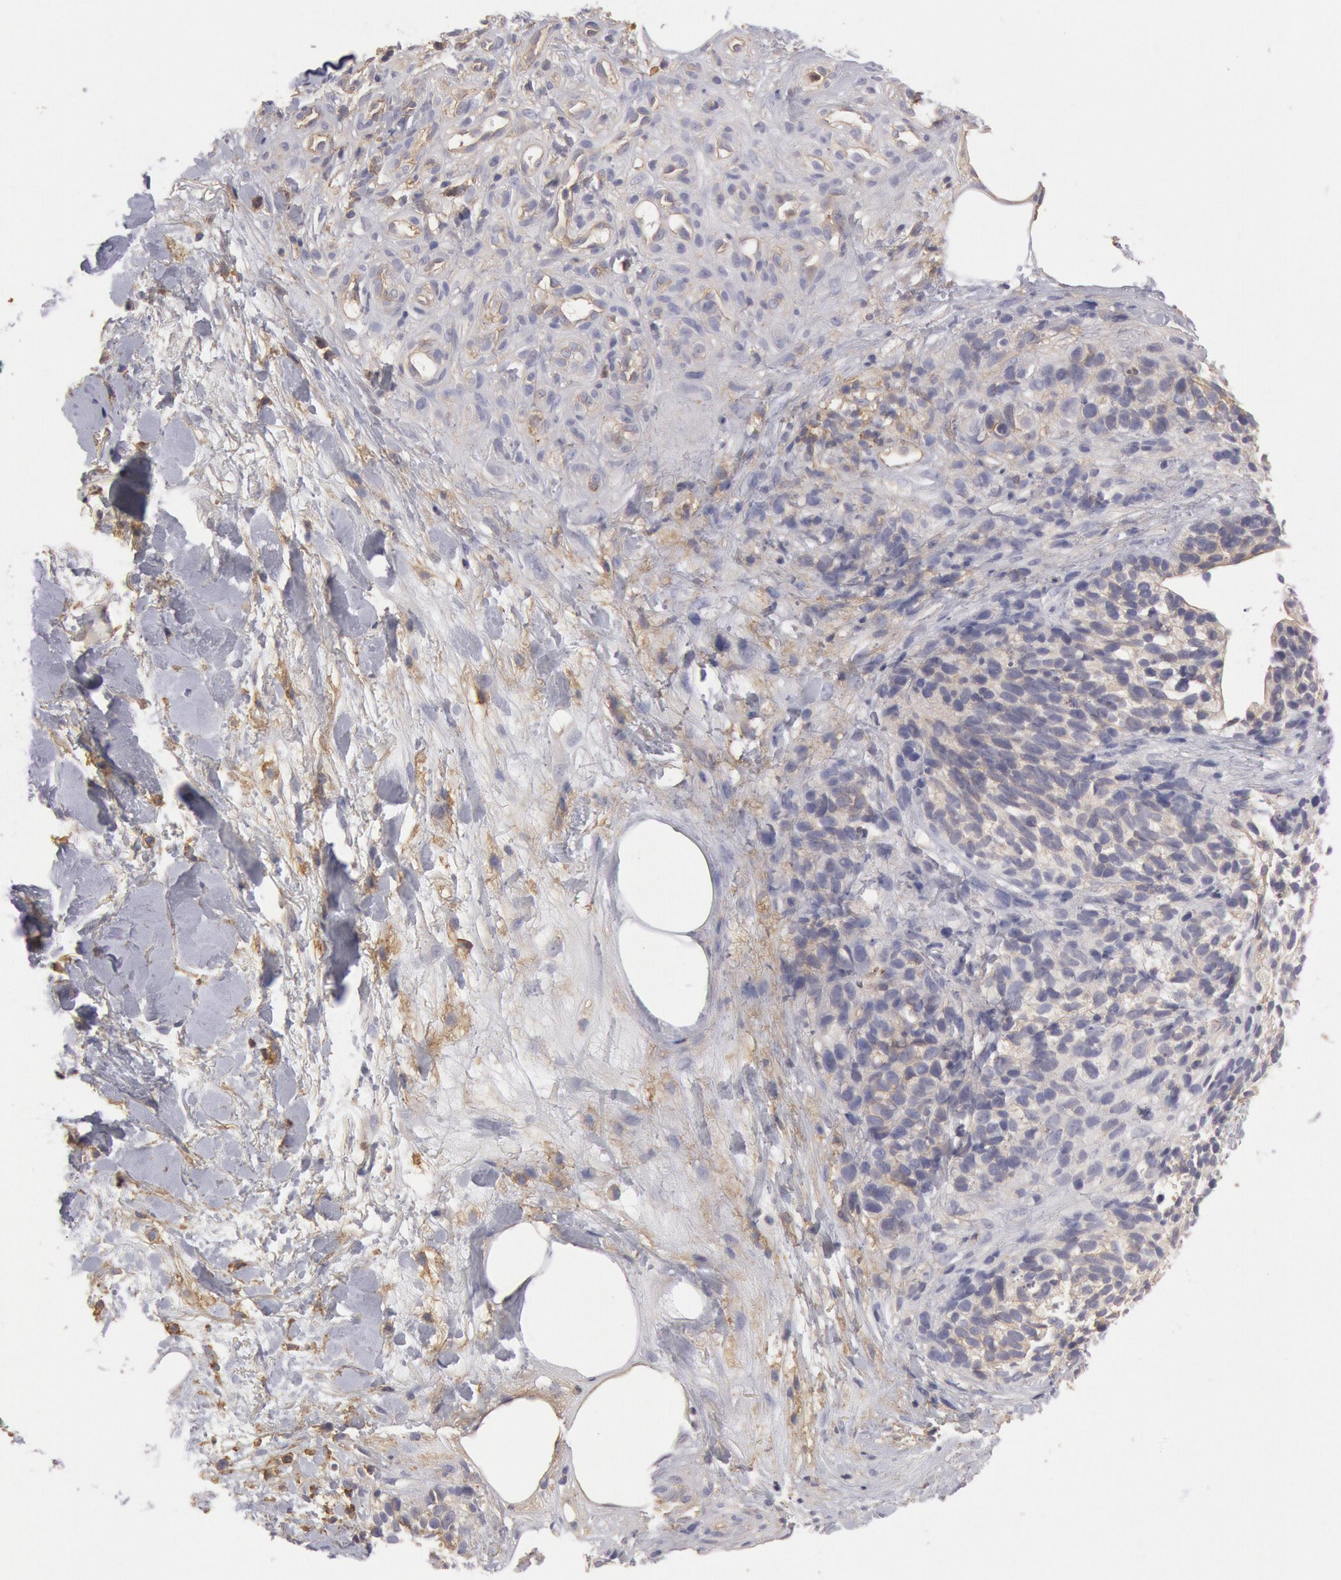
{"staining": {"intensity": "weak", "quantity": "<25%", "location": "cytoplasmic/membranous"}, "tissue": "melanoma", "cell_type": "Tumor cells", "image_type": "cancer", "snomed": [{"axis": "morphology", "description": "Malignant melanoma, NOS"}, {"axis": "topography", "description": "Skin"}], "caption": "Tumor cells are negative for protein expression in human malignant melanoma.", "gene": "SNAP23", "patient": {"sex": "female", "age": 85}}